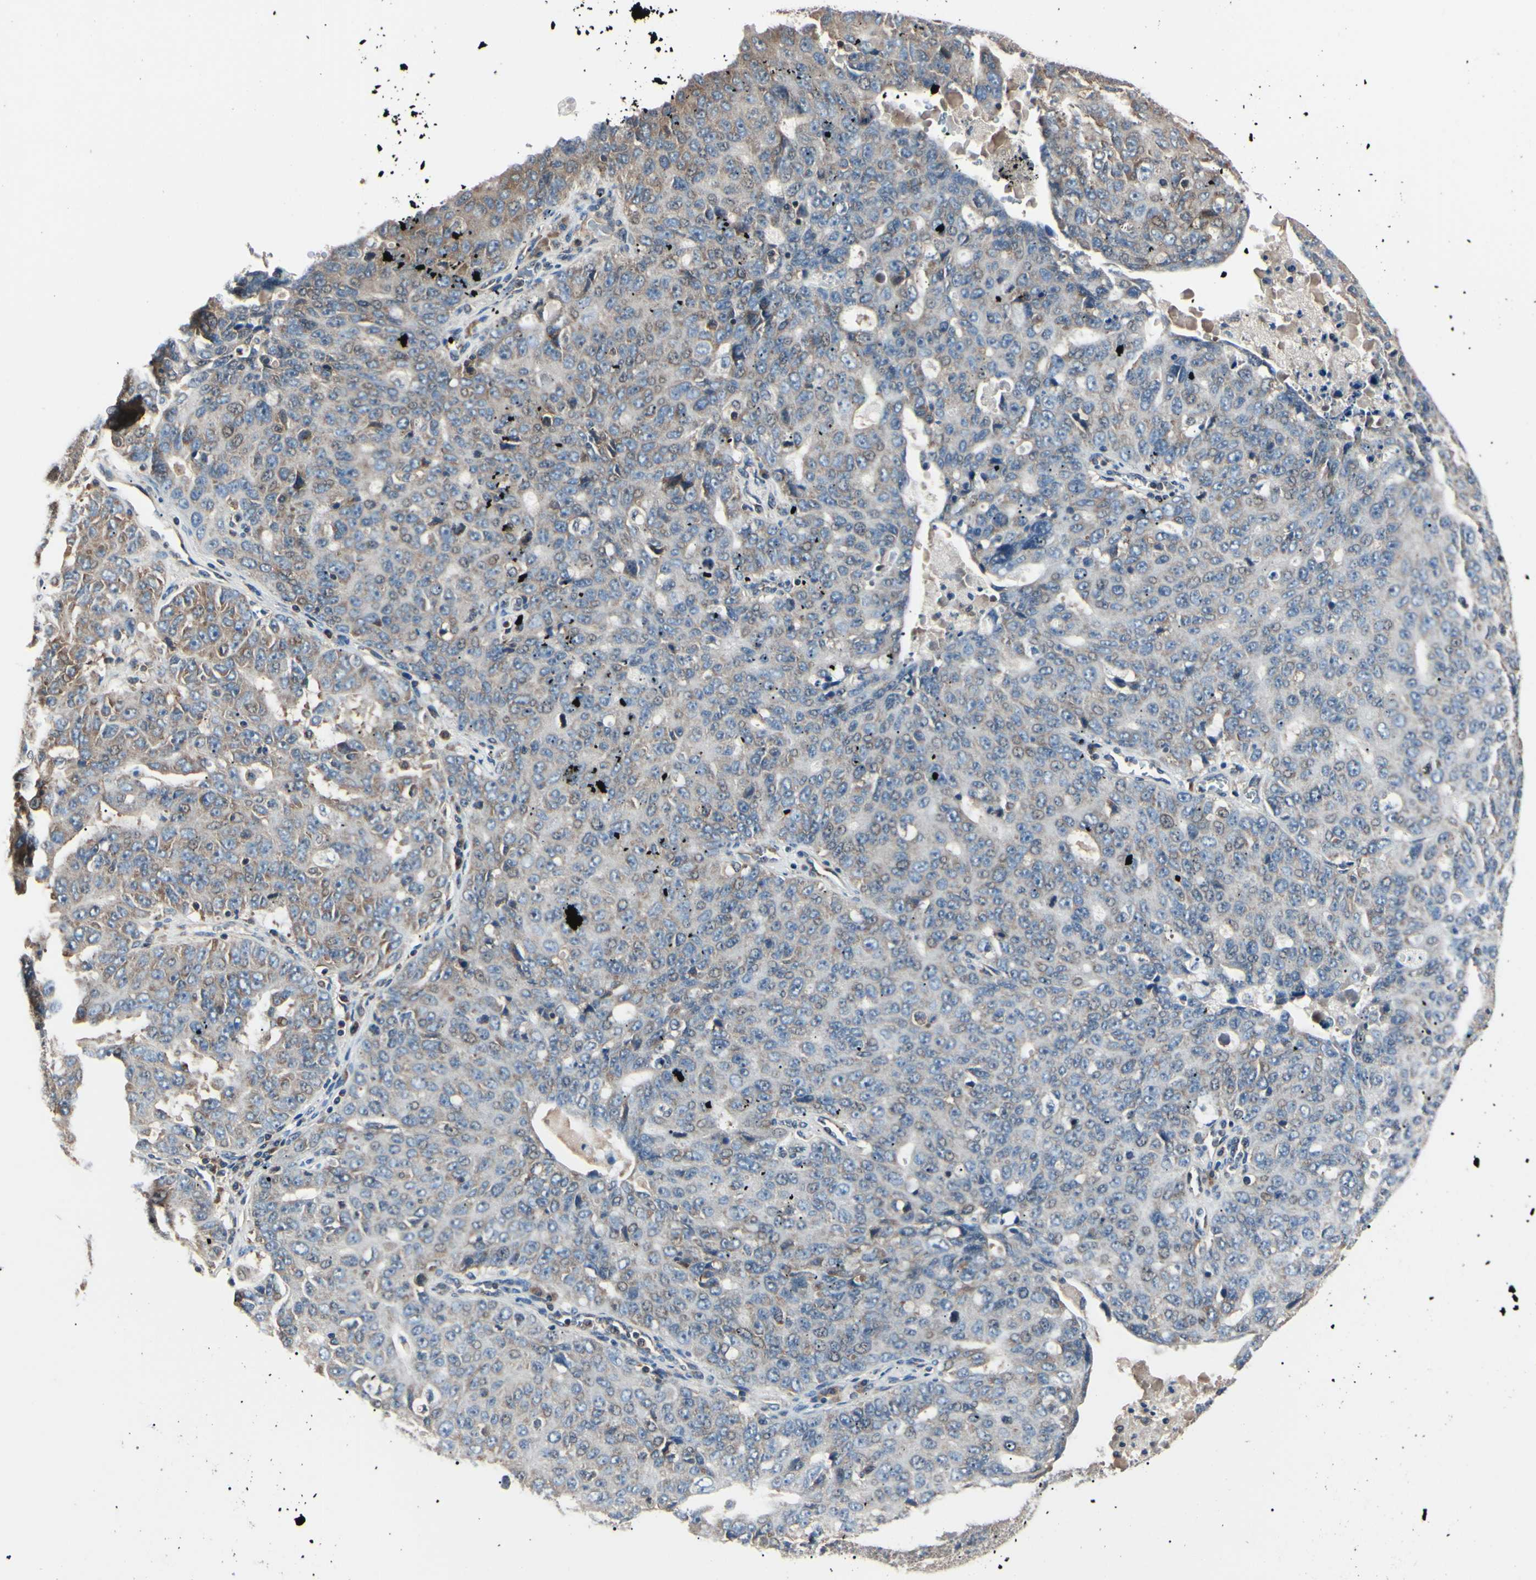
{"staining": {"intensity": "moderate", "quantity": "25%-75%", "location": "cytoplasmic/membranous"}, "tissue": "ovarian cancer", "cell_type": "Tumor cells", "image_type": "cancer", "snomed": [{"axis": "morphology", "description": "Carcinoma, endometroid"}, {"axis": "topography", "description": "Ovary"}], "caption": "IHC micrograph of human ovarian endometroid carcinoma stained for a protein (brown), which exhibits medium levels of moderate cytoplasmic/membranous staining in about 25%-75% of tumor cells.", "gene": "MAPRE1", "patient": {"sex": "female", "age": 62}}